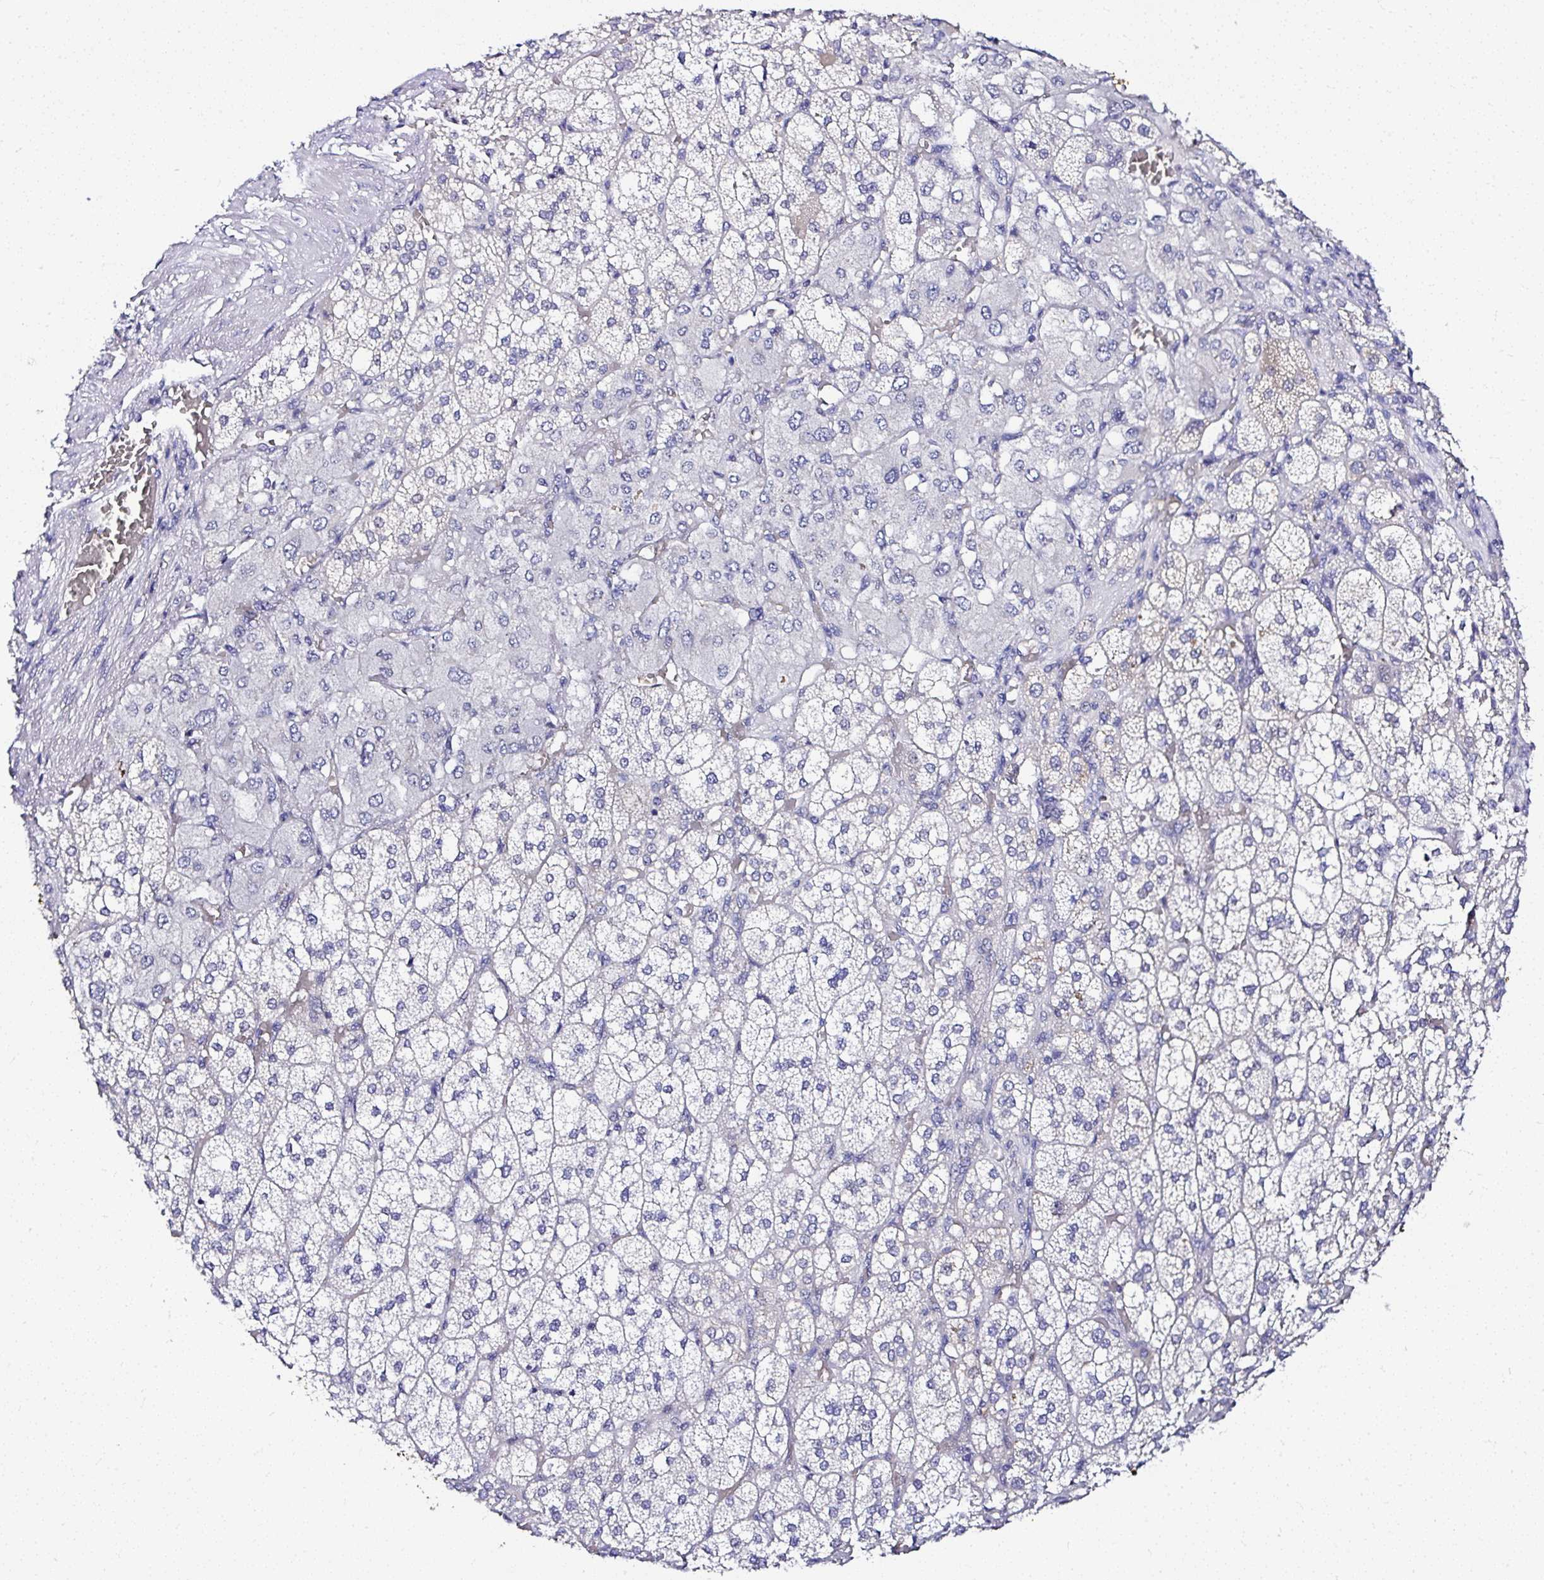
{"staining": {"intensity": "negative", "quantity": "none", "location": "none"}, "tissue": "adrenal gland", "cell_type": "Glandular cells", "image_type": "normal", "snomed": [{"axis": "morphology", "description": "Normal tissue, NOS"}, {"axis": "topography", "description": "Adrenal gland"}], "caption": "DAB immunohistochemical staining of normal adrenal gland demonstrates no significant positivity in glandular cells.", "gene": "DEPDC5", "patient": {"sex": "female", "age": 60}}